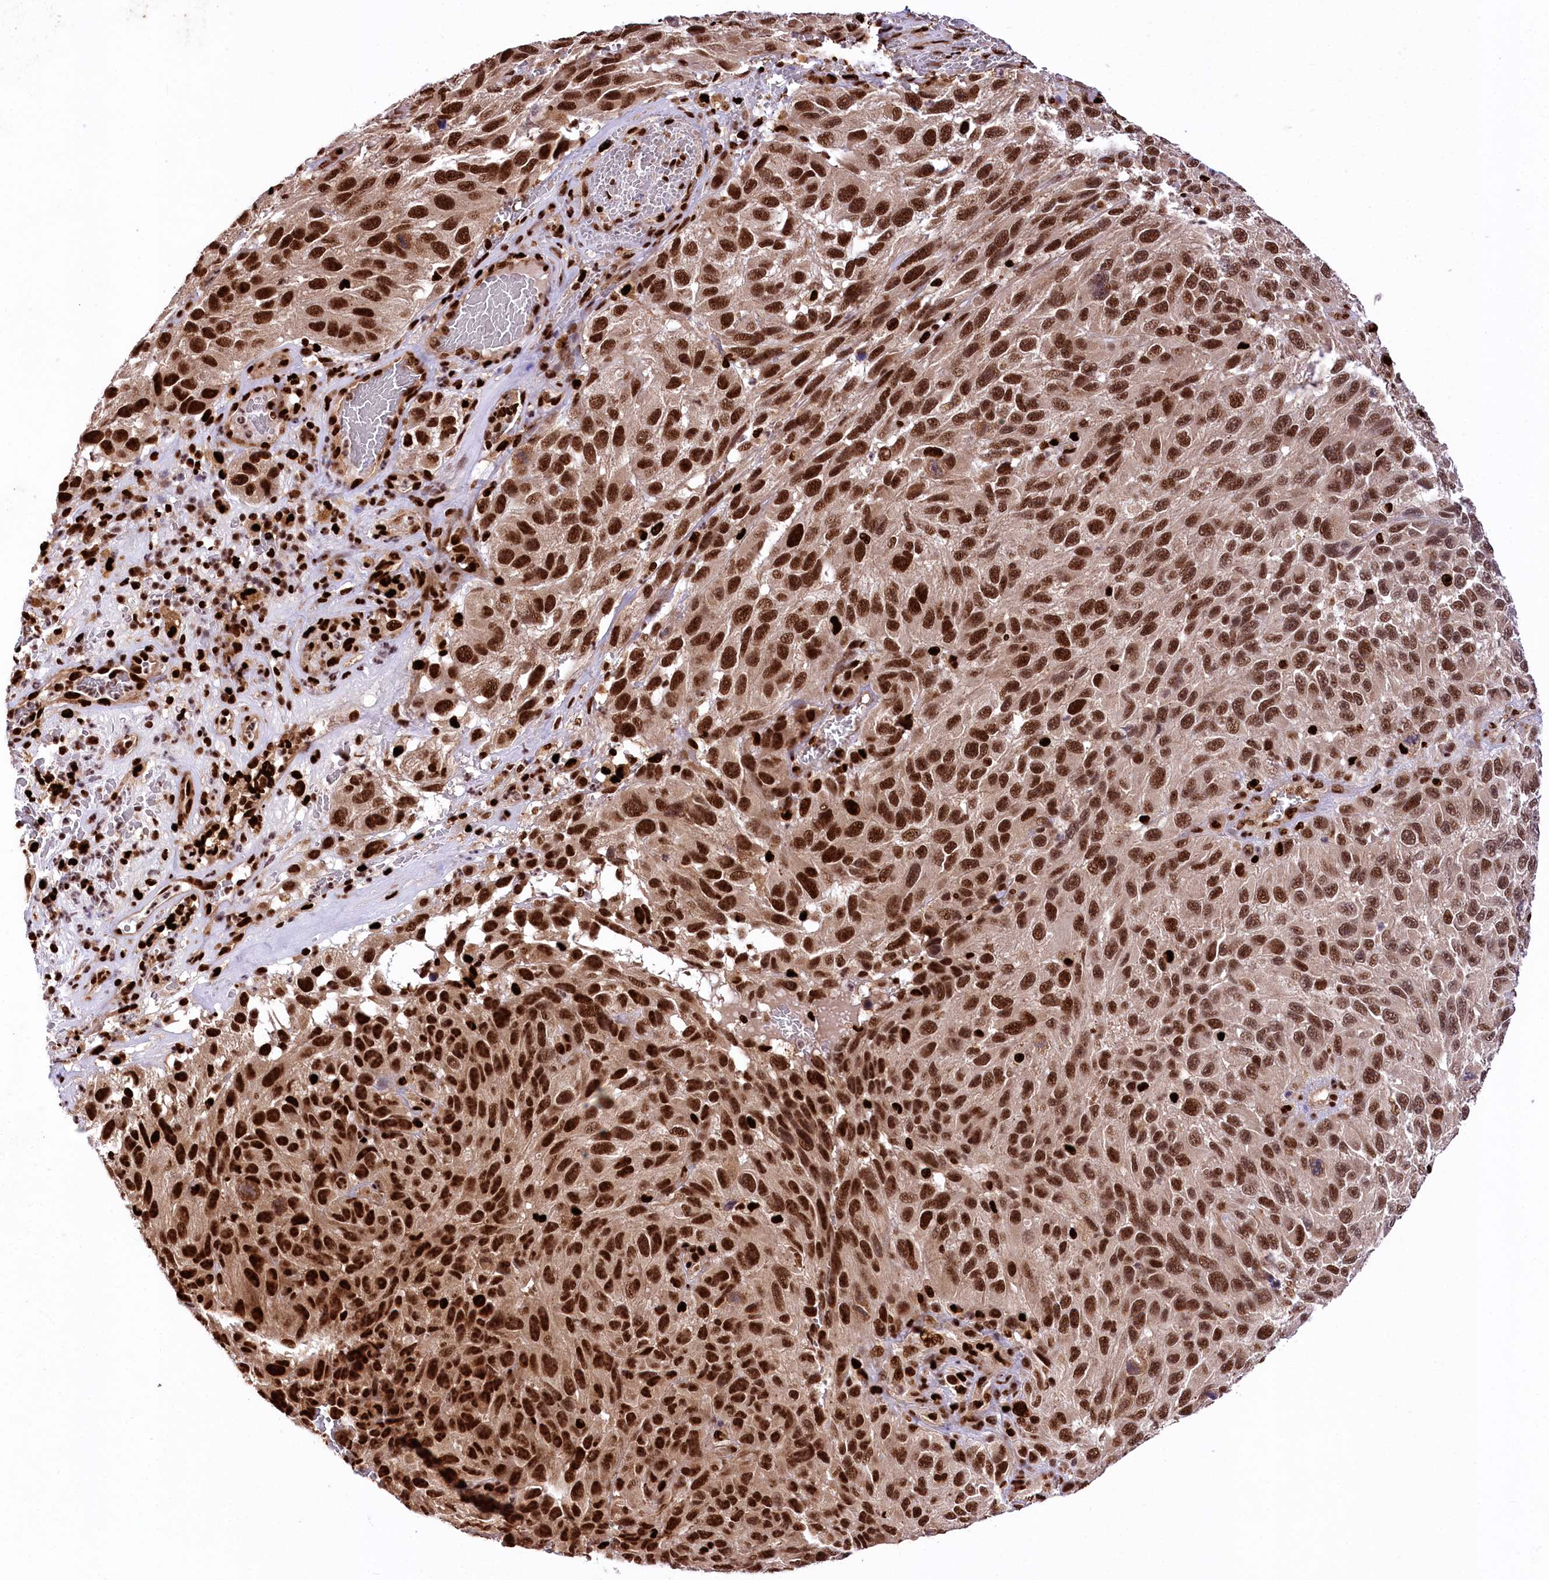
{"staining": {"intensity": "strong", "quantity": ">75%", "location": "cytoplasmic/membranous,nuclear"}, "tissue": "melanoma", "cell_type": "Tumor cells", "image_type": "cancer", "snomed": [{"axis": "morphology", "description": "Malignant melanoma, NOS"}, {"axis": "topography", "description": "Skin"}], "caption": "This micrograph reveals IHC staining of human melanoma, with high strong cytoplasmic/membranous and nuclear expression in approximately >75% of tumor cells.", "gene": "FIGN", "patient": {"sex": "female", "age": 96}}